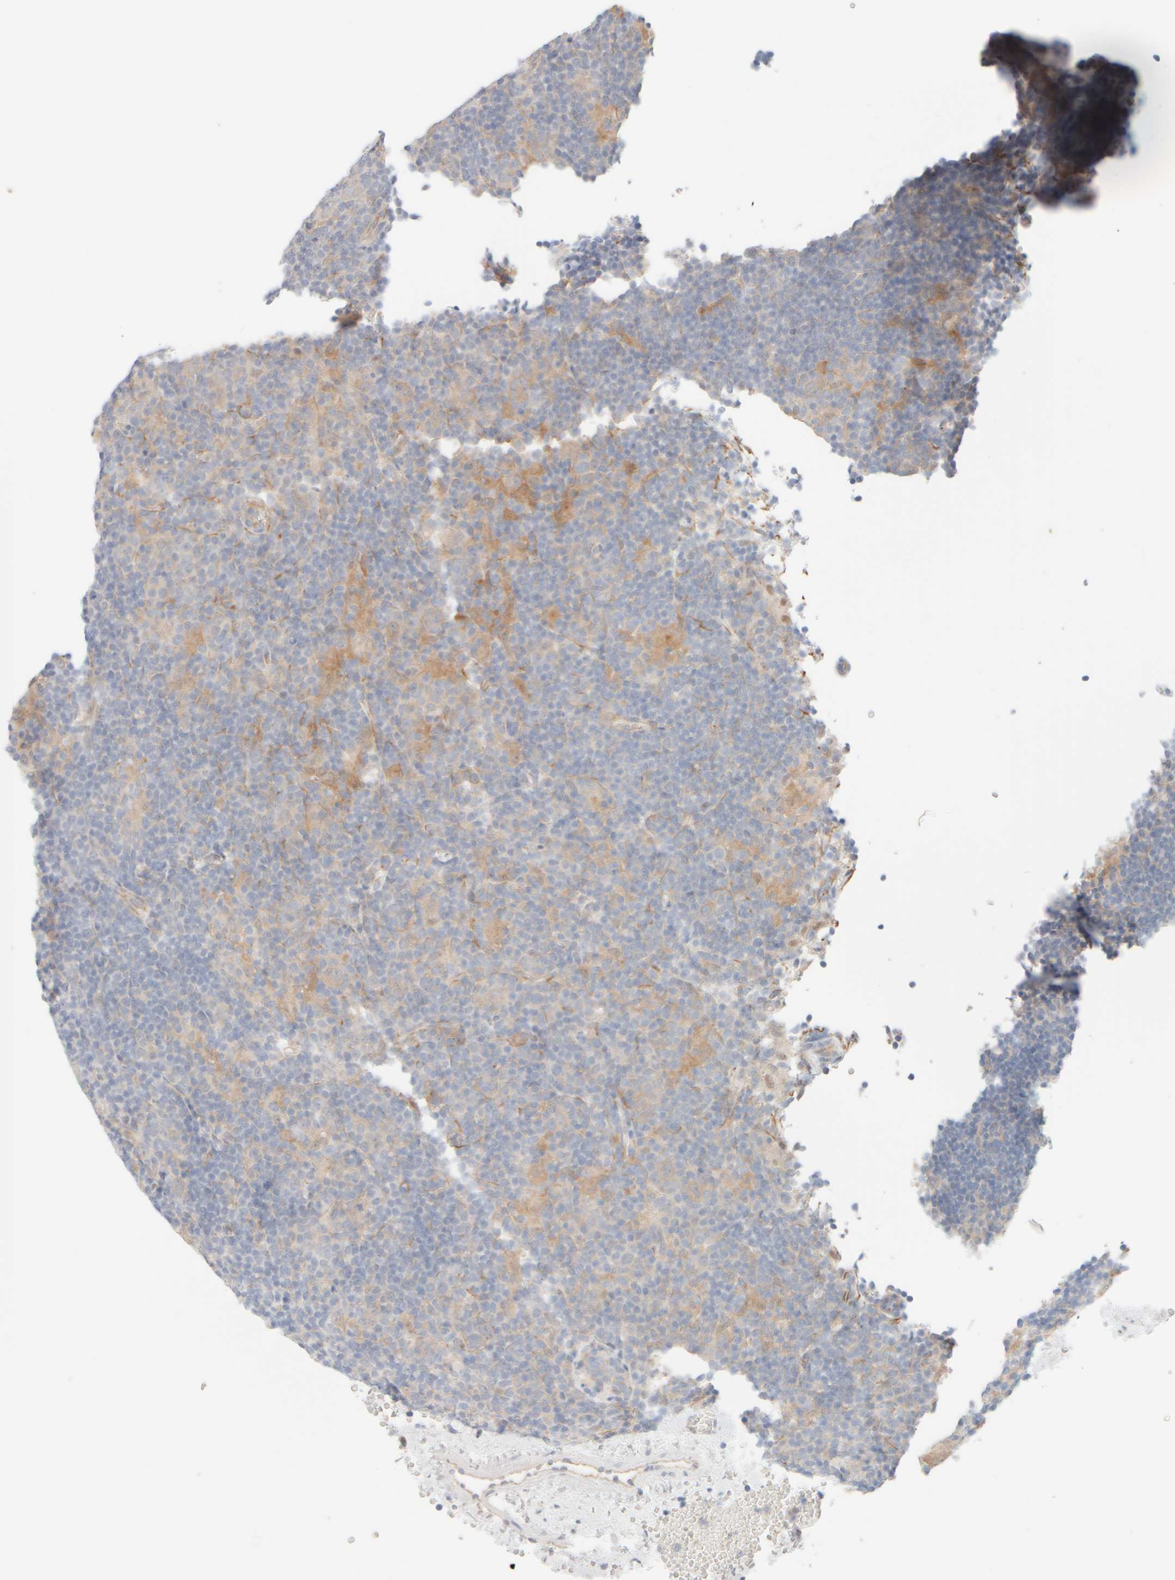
{"staining": {"intensity": "moderate", "quantity": "<25%", "location": "cytoplasmic/membranous"}, "tissue": "lymphoma", "cell_type": "Tumor cells", "image_type": "cancer", "snomed": [{"axis": "morphology", "description": "Hodgkin's disease, NOS"}, {"axis": "topography", "description": "Lymph node"}], "caption": "Hodgkin's disease stained with immunohistochemistry shows moderate cytoplasmic/membranous expression in approximately <25% of tumor cells. (DAB (3,3'-diaminobenzidine) IHC, brown staining for protein, blue staining for nuclei).", "gene": "UNC13B", "patient": {"sex": "female", "age": 57}}